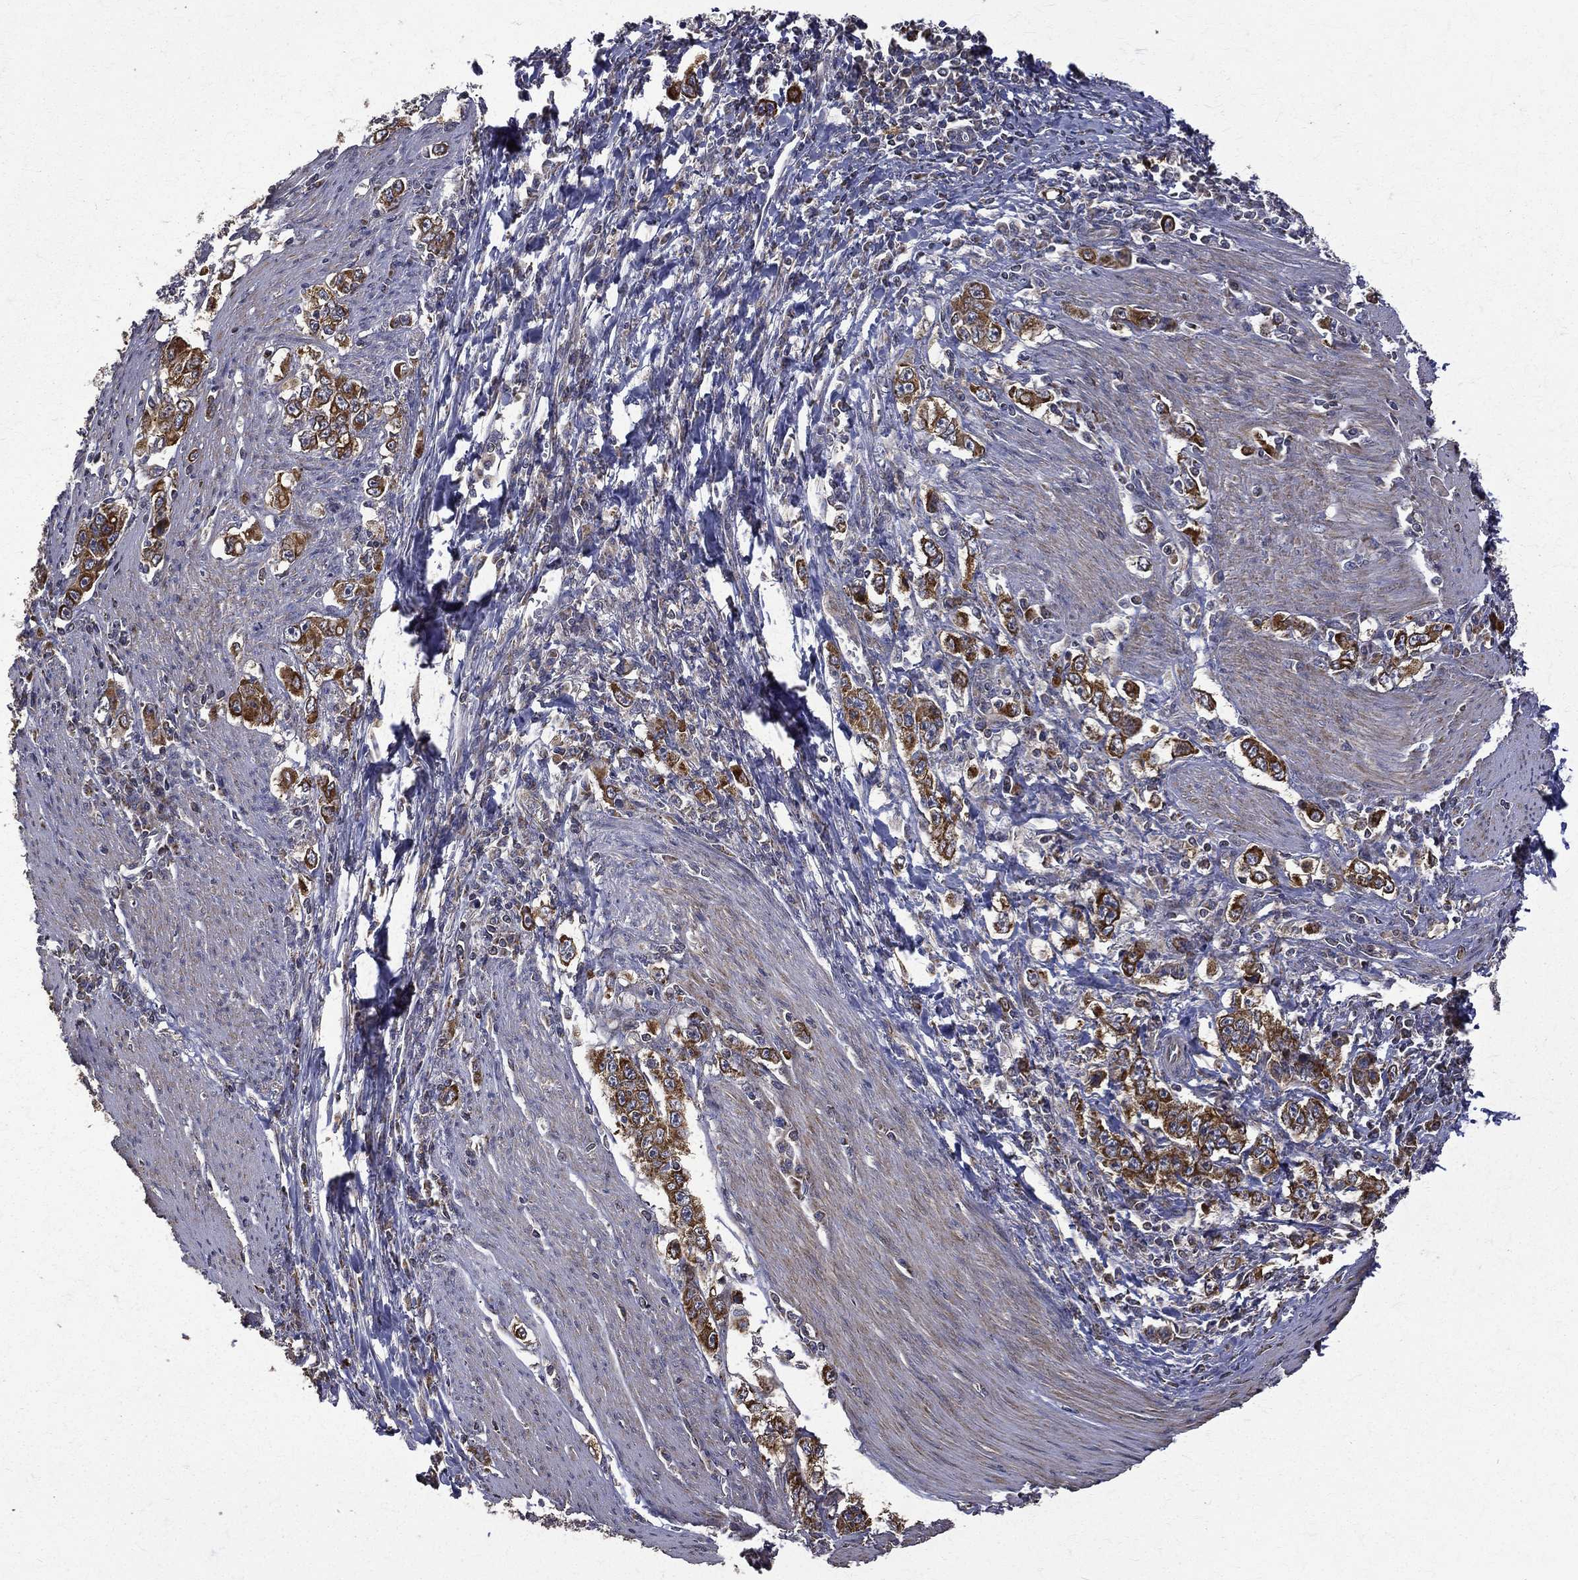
{"staining": {"intensity": "moderate", "quantity": ">75%", "location": "cytoplasmic/membranous"}, "tissue": "stomach cancer", "cell_type": "Tumor cells", "image_type": "cancer", "snomed": [{"axis": "morphology", "description": "Adenocarcinoma, NOS"}, {"axis": "topography", "description": "Stomach, lower"}], "caption": "About >75% of tumor cells in stomach cancer exhibit moderate cytoplasmic/membranous protein positivity as visualized by brown immunohistochemical staining.", "gene": "RPGR", "patient": {"sex": "female", "age": 72}}